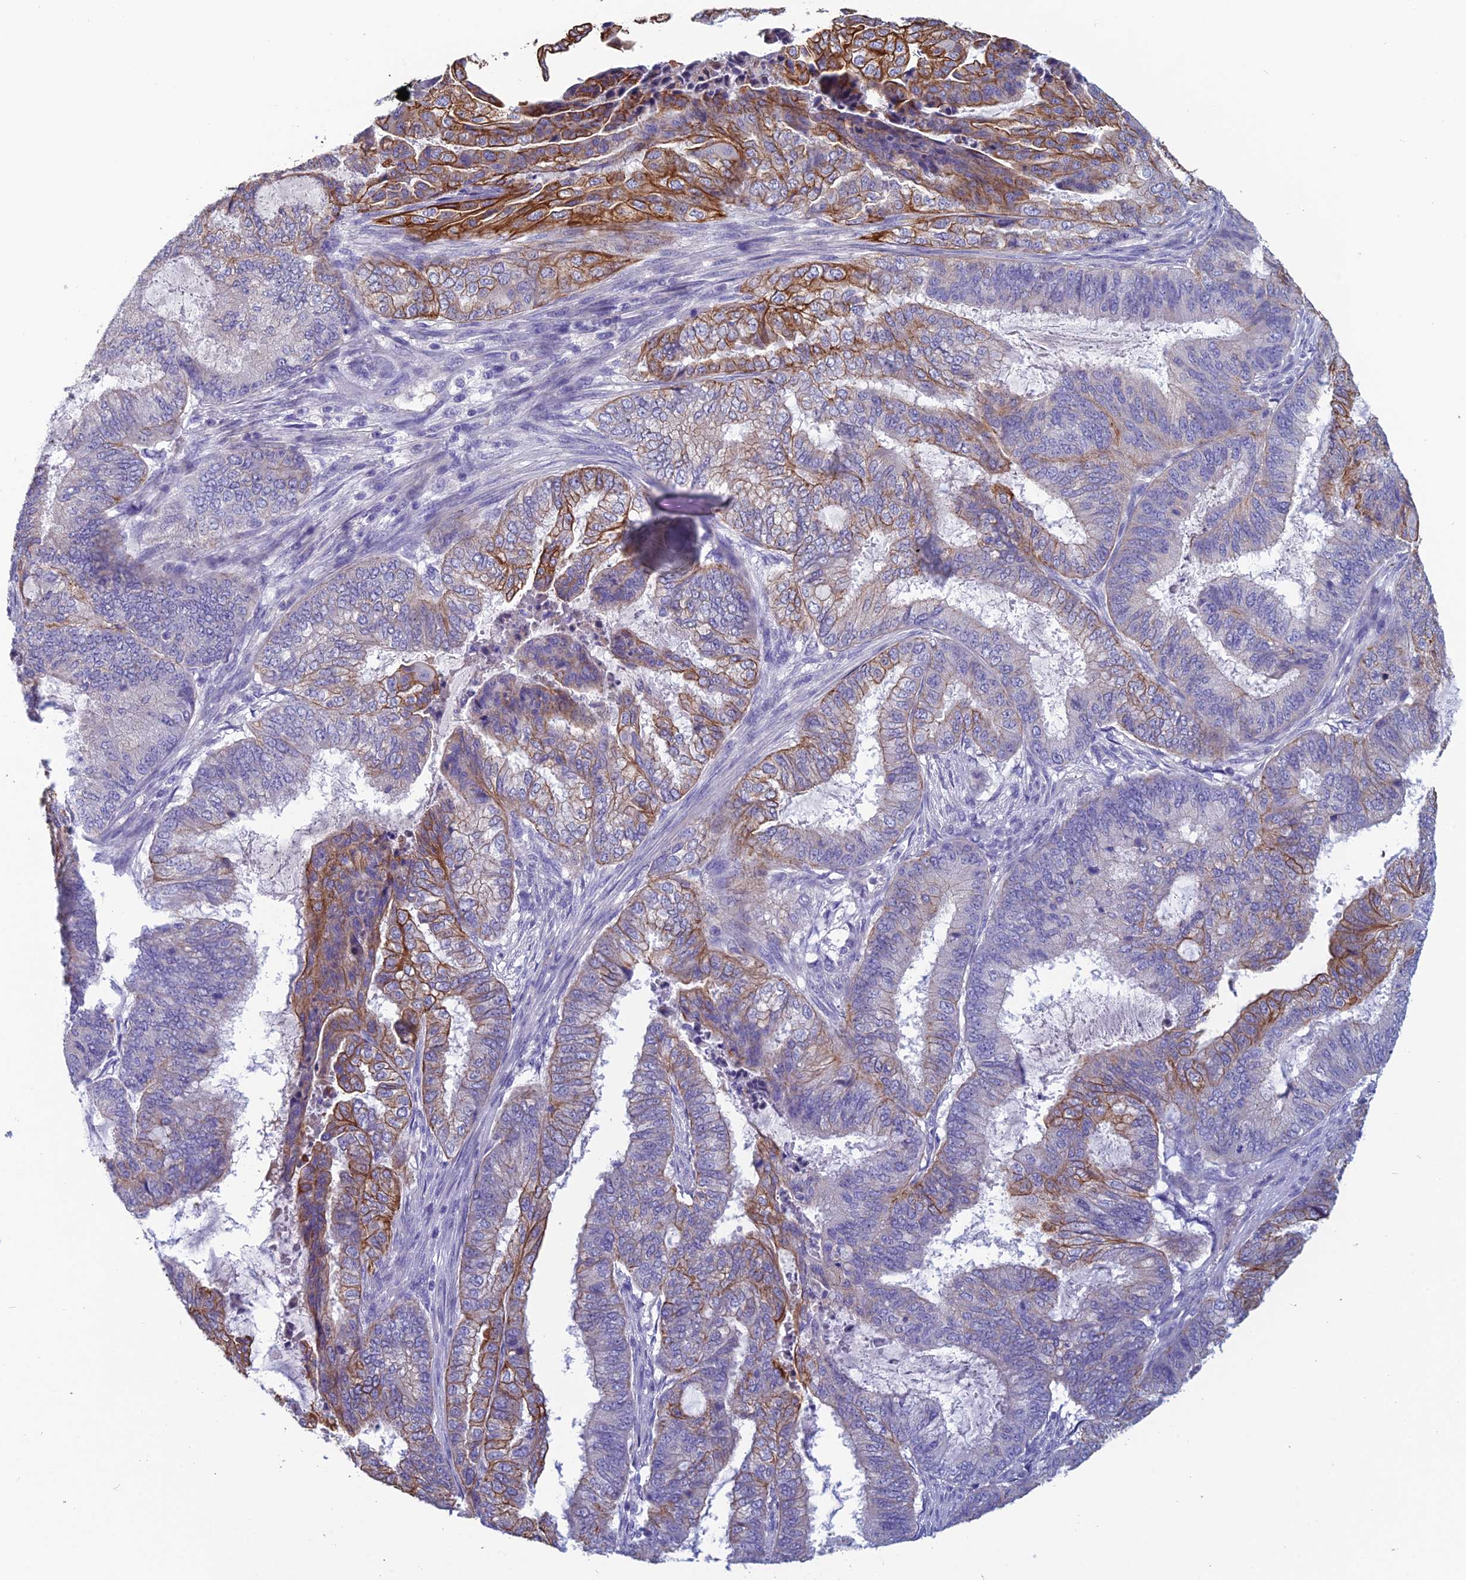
{"staining": {"intensity": "strong", "quantity": "<25%", "location": "cytoplasmic/membranous"}, "tissue": "endometrial cancer", "cell_type": "Tumor cells", "image_type": "cancer", "snomed": [{"axis": "morphology", "description": "Adenocarcinoma, NOS"}, {"axis": "topography", "description": "Endometrium"}], "caption": "Endometrial cancer (adenocarcinoma) stained for a protein exhibits strong cytoplasmic/membranous positivity in tumor cells.", "gene": "RBM41", "patient": {"sex": "female", "age": 51}}